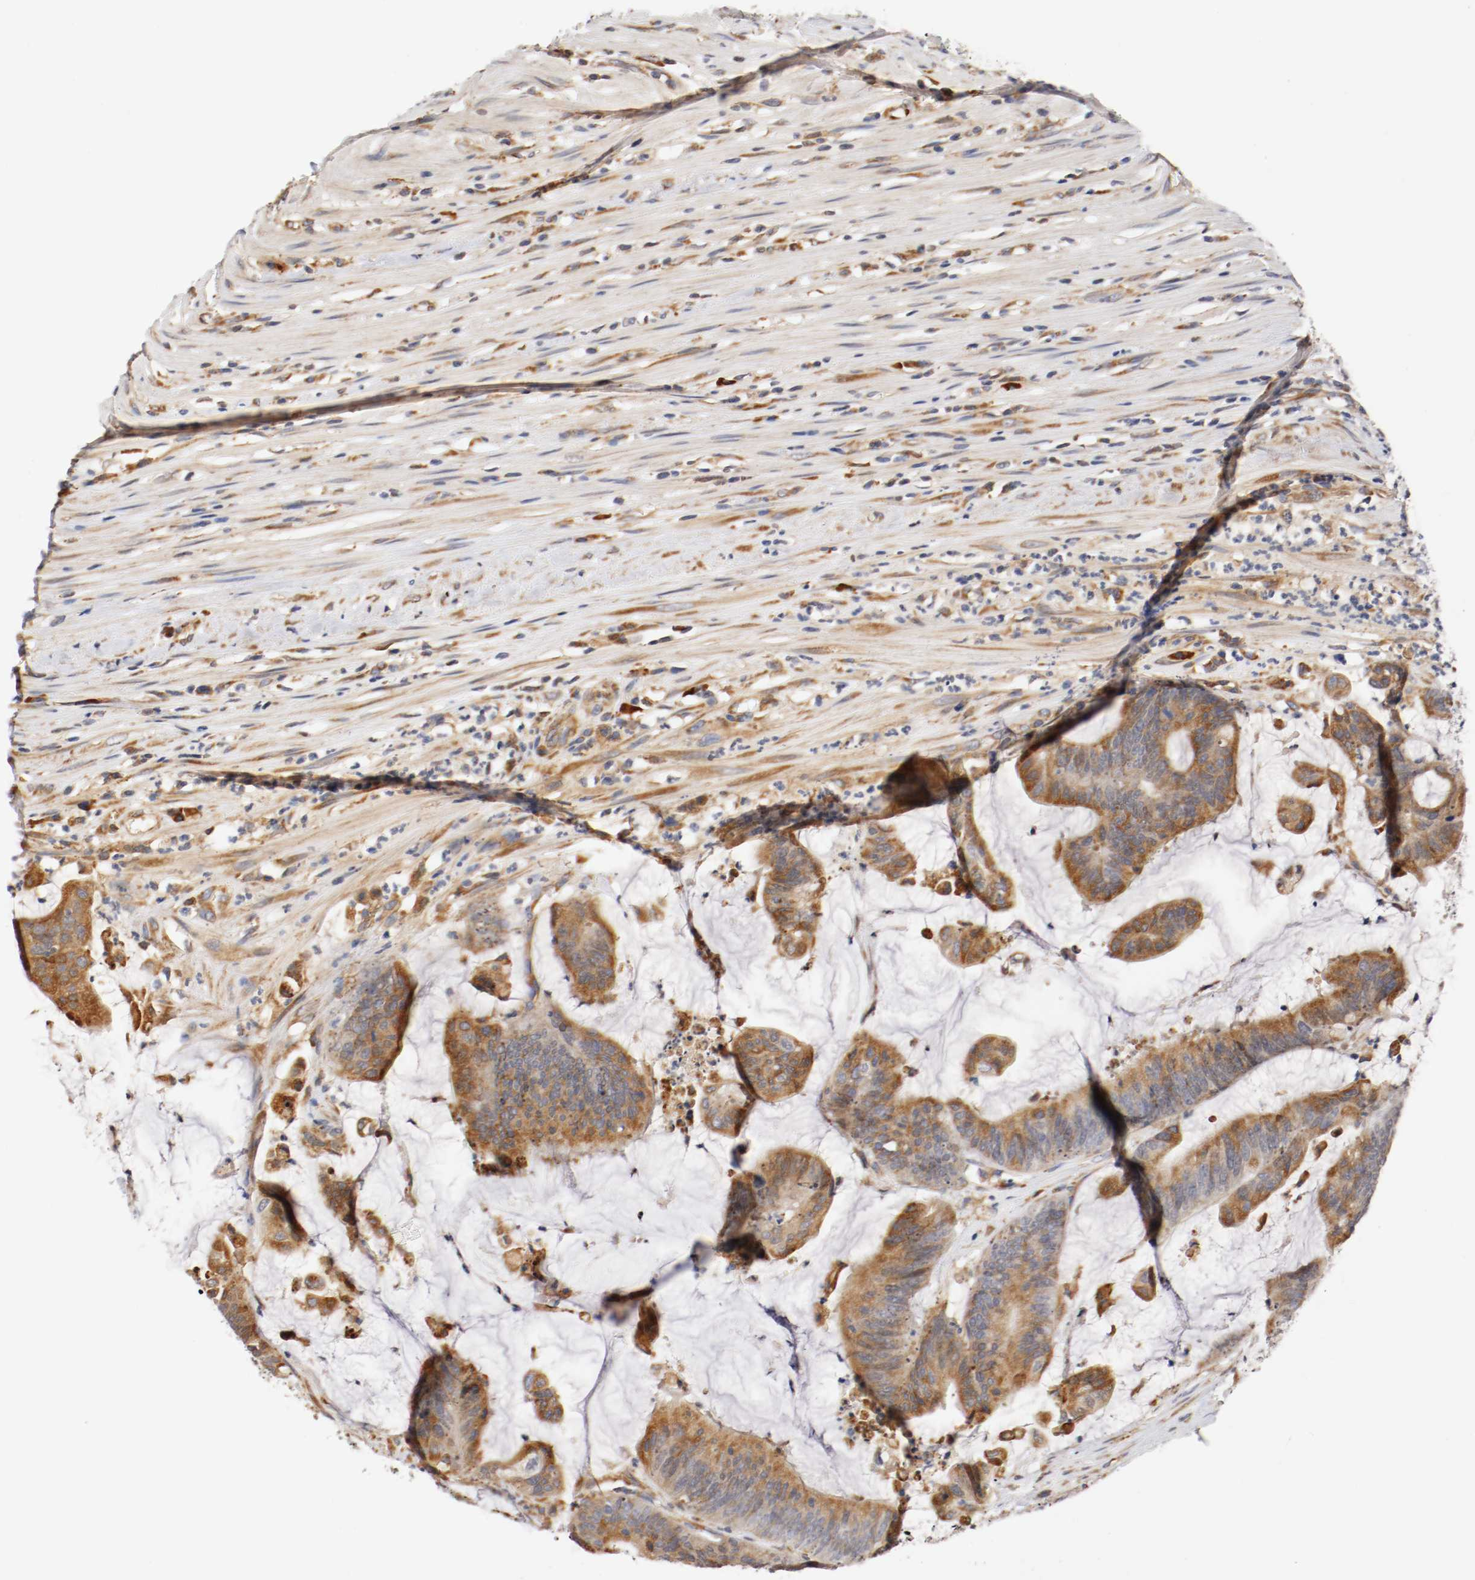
{"staining": {"intensity": "moderate", "quantity": ">75%", "location": "cytoplasmic/membranous"}, "tissue": "colorectal cancer", "cell_type": "Tumor cells", "image_type": "cancer", "snomed": [{"axis": "morphology", "description": "Adenocarcinoma, NOS"}, {"axis": "topography", "description": "Rectum"}], "caption": "High-power microscopy captured an IHC histopathology image of adenocarcinoma (colorectal), revealing moderate cytoplasmic/membranous positivity in about >75% of tumor cells. (Brightfield microscopy of DAB IHC at high magnification).", "gene": "TNFSF13", "patient": {"sex": "female", "age": 66}}